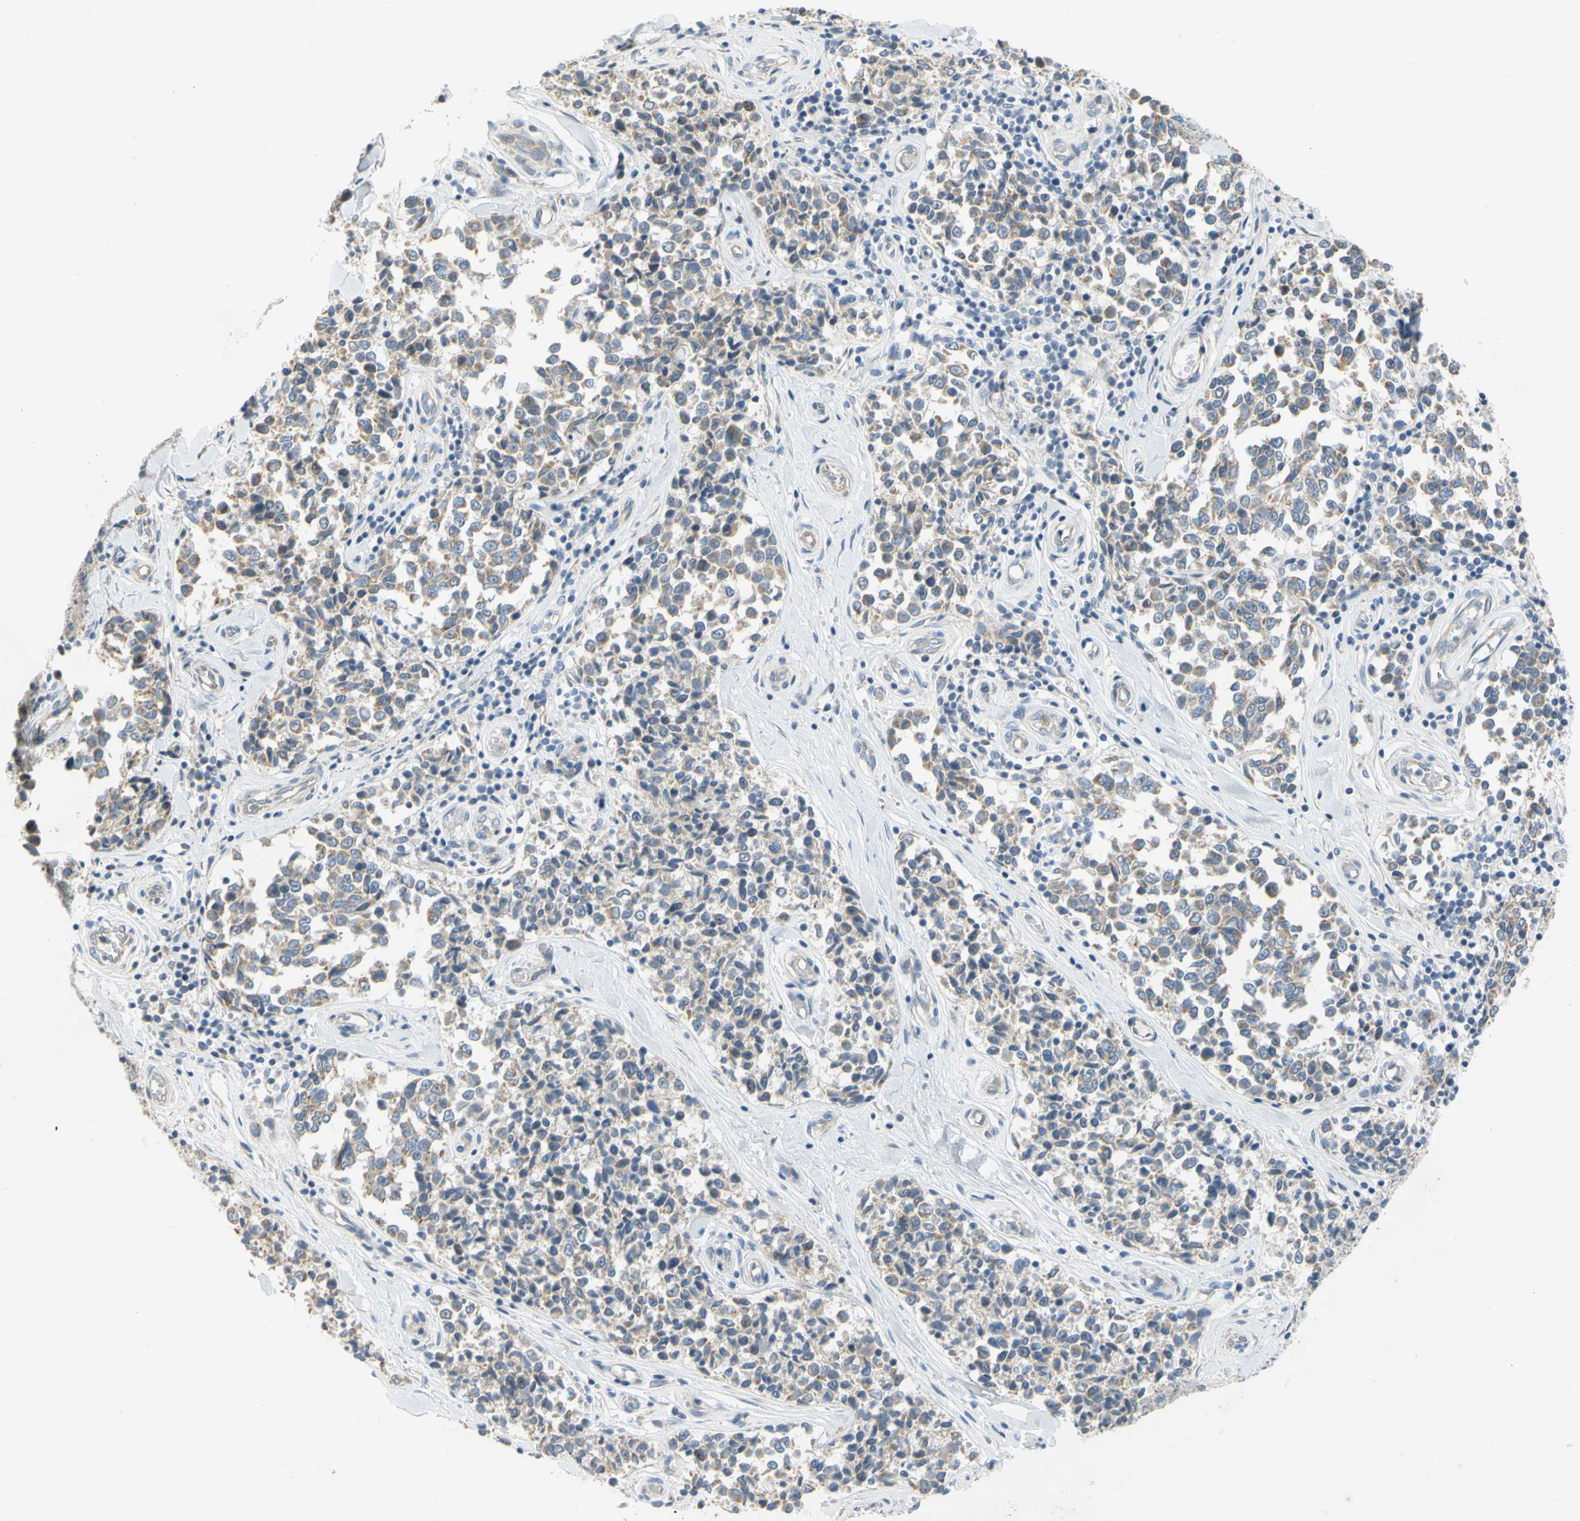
{"staining": {"intensity": "weak", "quantity": "25%-75%", "location": "cytoplasmic/membranous"}, "tissue": "melanoma", "cell_type": "Tumor cells", "image_type": "cancer", "snomed": [{"axis": "morphology", "description": "Malignant melanoma, NOS"}, {"axis": "topography", "description": "Skin"}], "caption": "A low amount of weak cytoplasmic/membranous staining is seen in about 25%-75% of tumor cells in malignant melanoma tissue.", "gene": "CCNB2", "patient": {"sex": "female", "age": 64}}